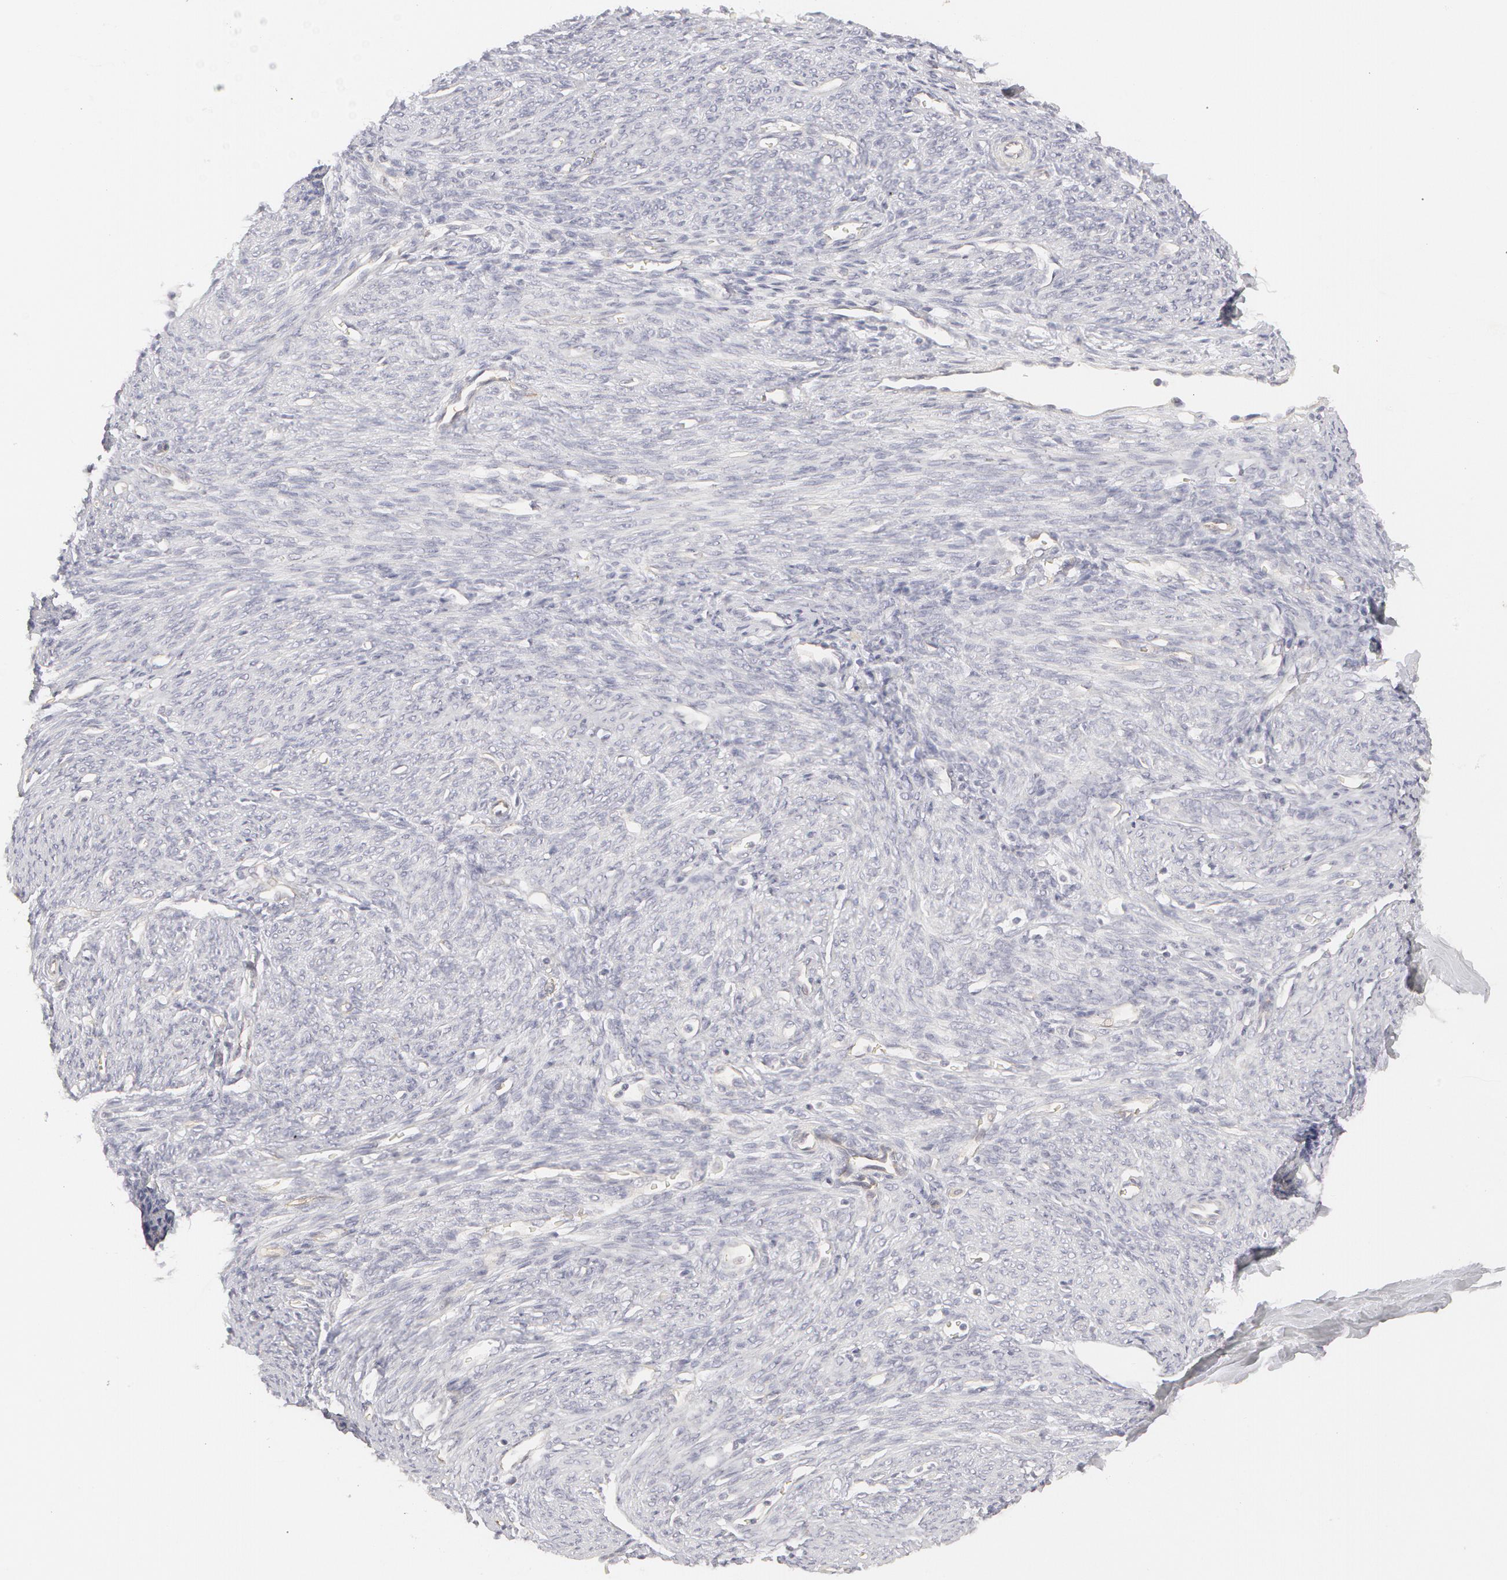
{"staining": {"intensity": "negative", "quantity": "none", "location": "none"}, "tissue": "endometrium", "cell_type": "Cells in endometrial stroma", "image_type": "normal", "snomed": [{"axis": "morphology", "description": "Normal tissue, NOS"}, {"axis": "topography", "description": "Uterus"}], "caption": "The micrograph displays no significant staining in cells in endometrial stroma of endometrium.", "gene": "ABCB1", "patient": {"sex": "female", "age": 83}}